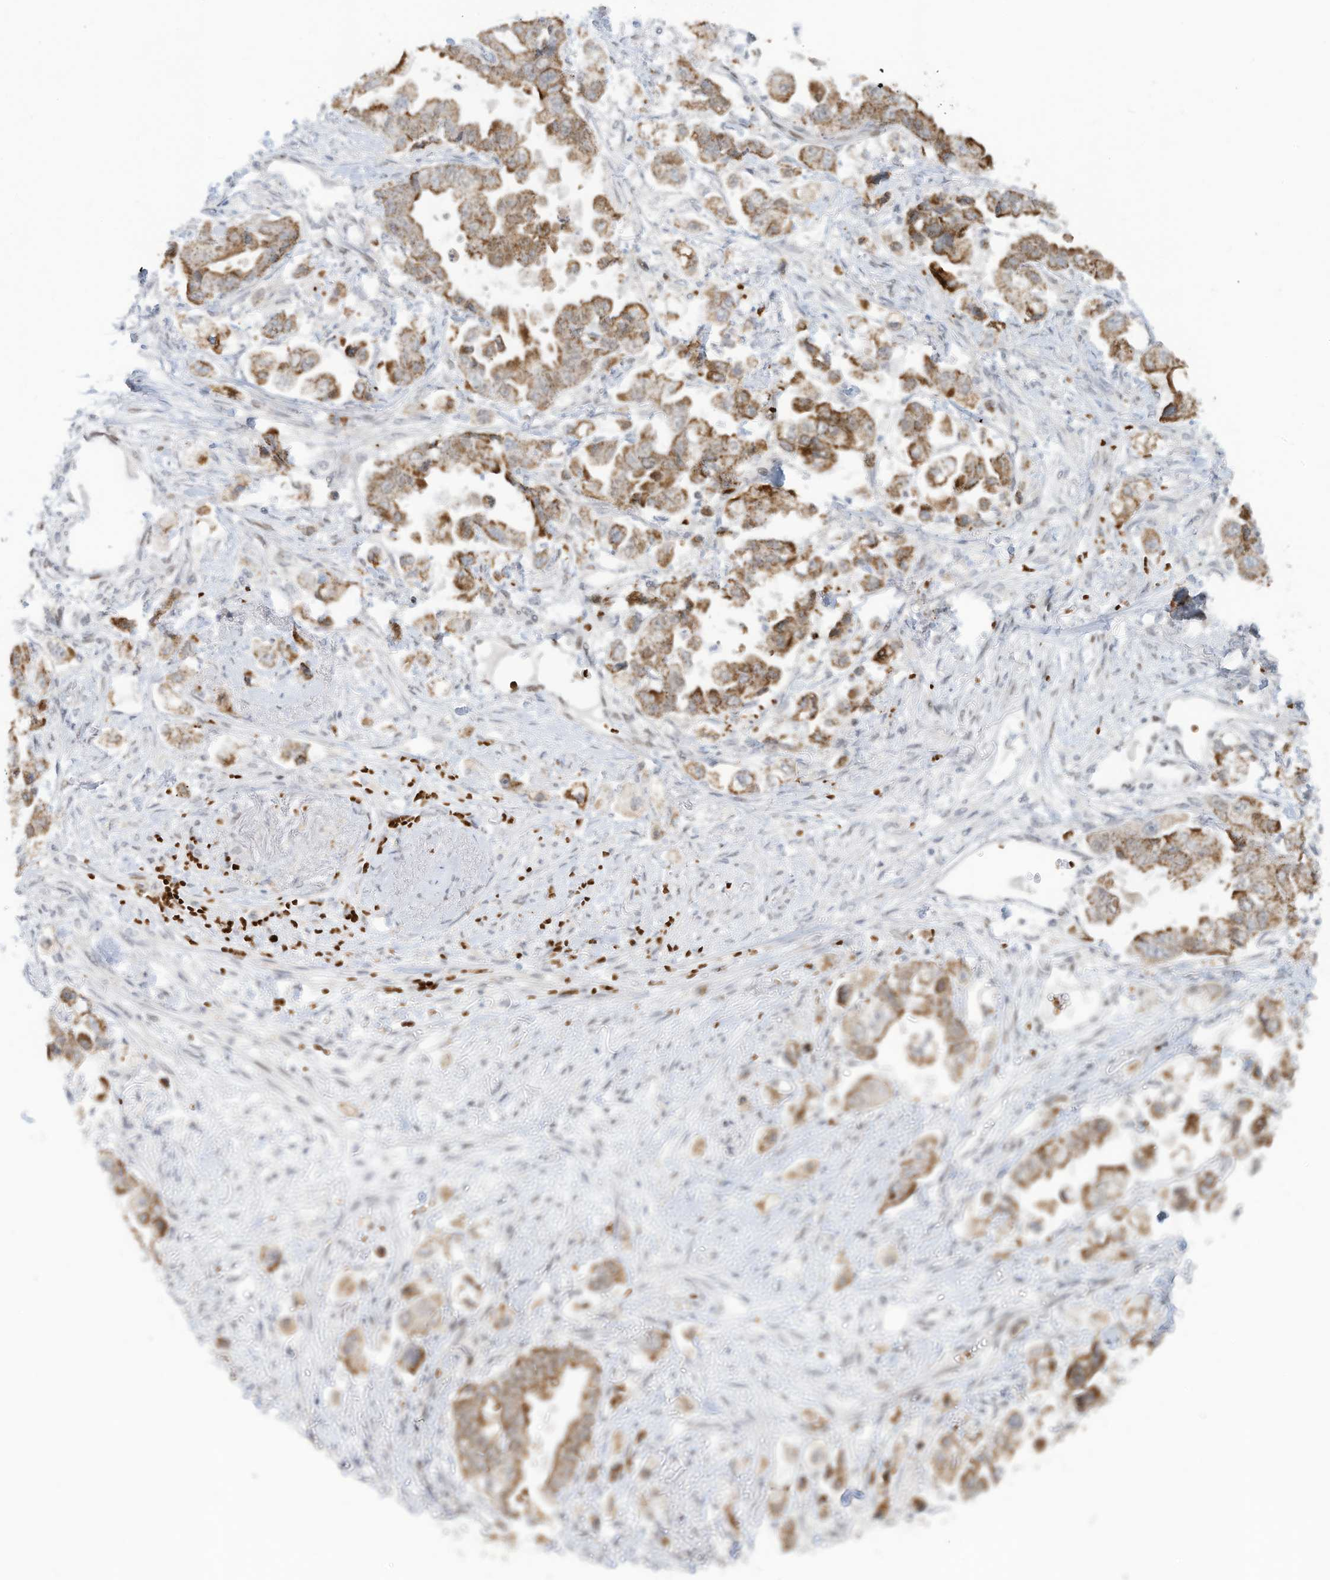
{"staining": {"intensity": "moderate", "quantity": ">75%", "location": "cytoplasmic/membranous"}, "tissue": "stomach cancer", "cell_type": "Tumor cells", "image_type": "cancer", "snomed": [{"axis": "morphology", "description": "Adenocarcinoma, NOS"}, {"axis": "topography", "description": "Stomach"}], "caption": "Adenocarcinoma (stomach) was stained to show a protein in brown. There is medium levels of moderate cytoplasmic/membranous expression in approximately >75% of tumor cells. The protein is shown in brown color, while the nuclei are stained blue.", "gene": "ECT2L", "patient": {"sex": "male", "age": 62}}